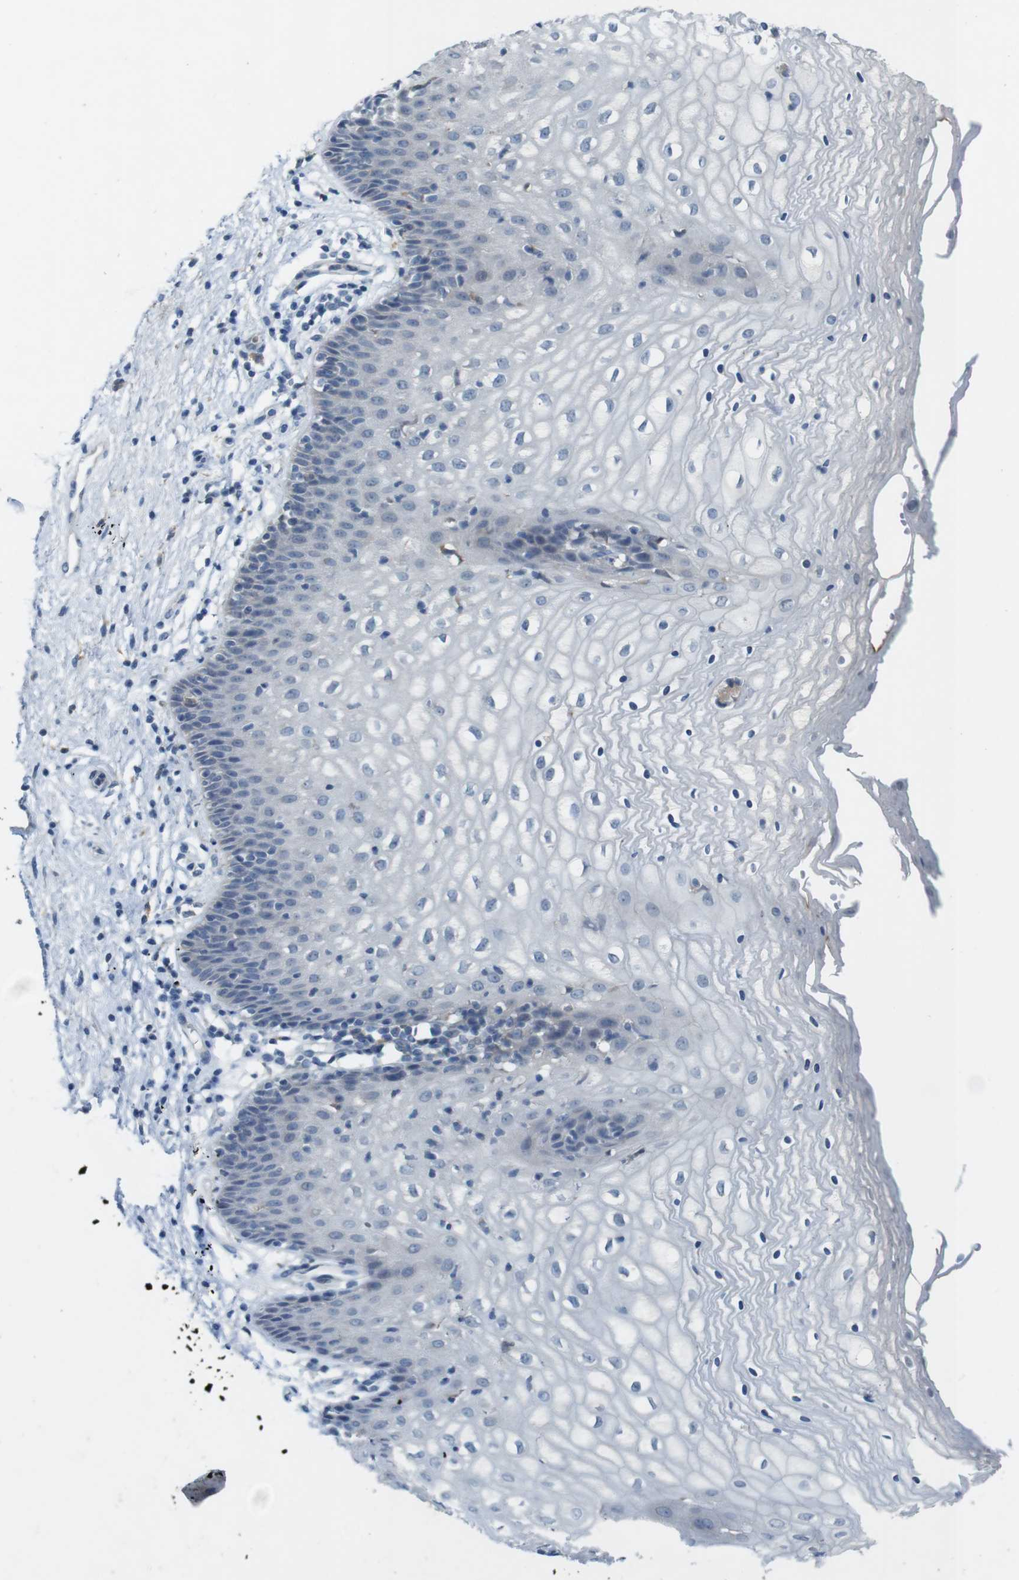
{"staining": {"intensity": "negative", "quantity": "none", "location": "none"}, "tissue": "vagina", "cell_type": "Squamous epithelial cells", "image_type": "normal", "snomed": [{"axis": "morphology", "description": "Normal tissue, NOS"}, {"axis": "topography", "description": "Vagina"}], "caption": "Squamous epithelial cells are negative for brown protein staining in normal vagina. Nuclei are stained in blue.", "gene": "MOGAT3", "patient": {"sex": "female", "age": 34}}